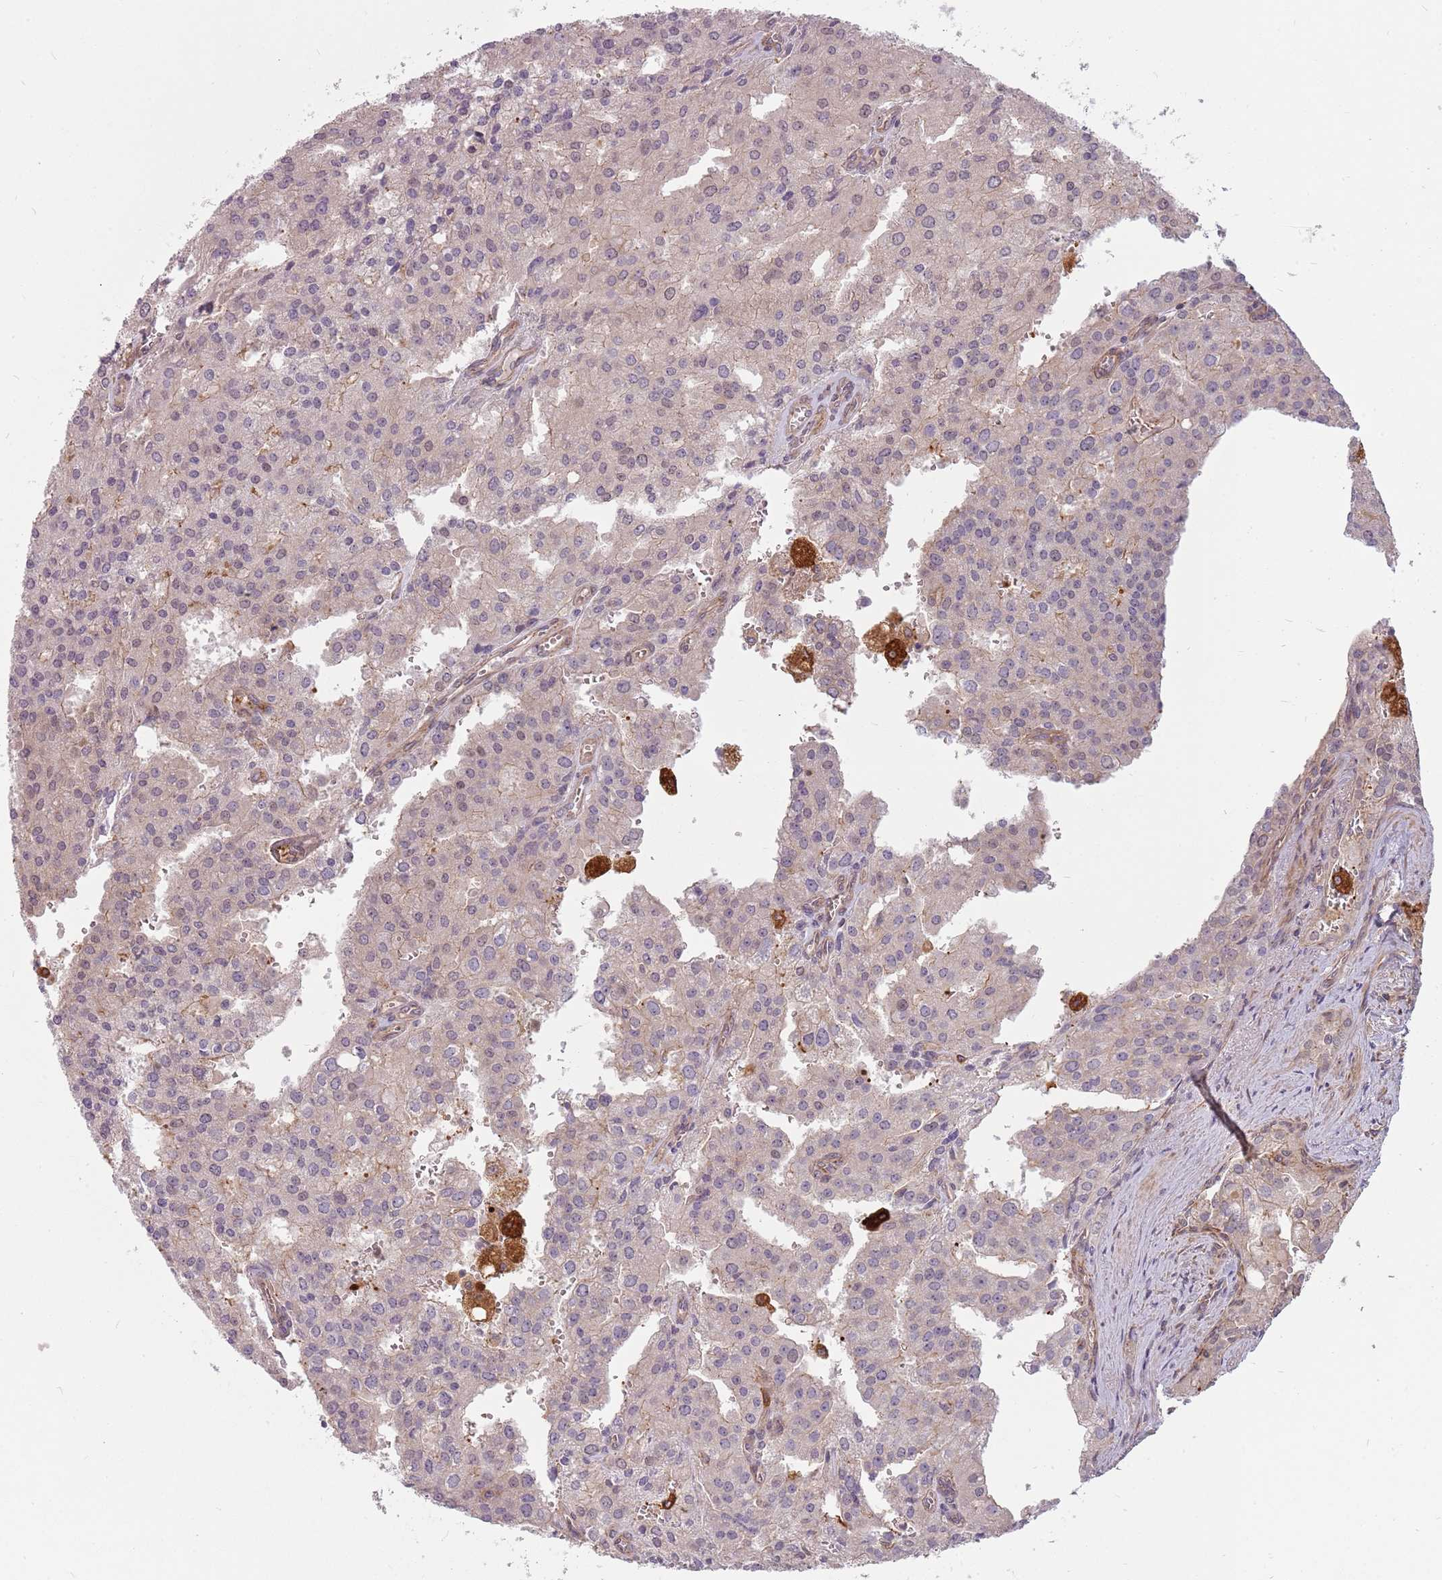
{"staining": {"intensity": "negative", "quantity": "none", "location": "none"}, "tissue": "prostate cancer", "cell_type": "Tumor cells", "image_type": "cancer", "snomed": [{"axis": "morphology", "description": "Adenocarcinoma, High grade"}, {"axis": "topography", "description": "Prostate"}], "caption": "The IHC image has no significant positivity in tumor cells of adenocarcinoma (high-grade) (prostate) tissue.", "gene": "PPP1R14C", "patient": {"sex": "male", "age": 68}}